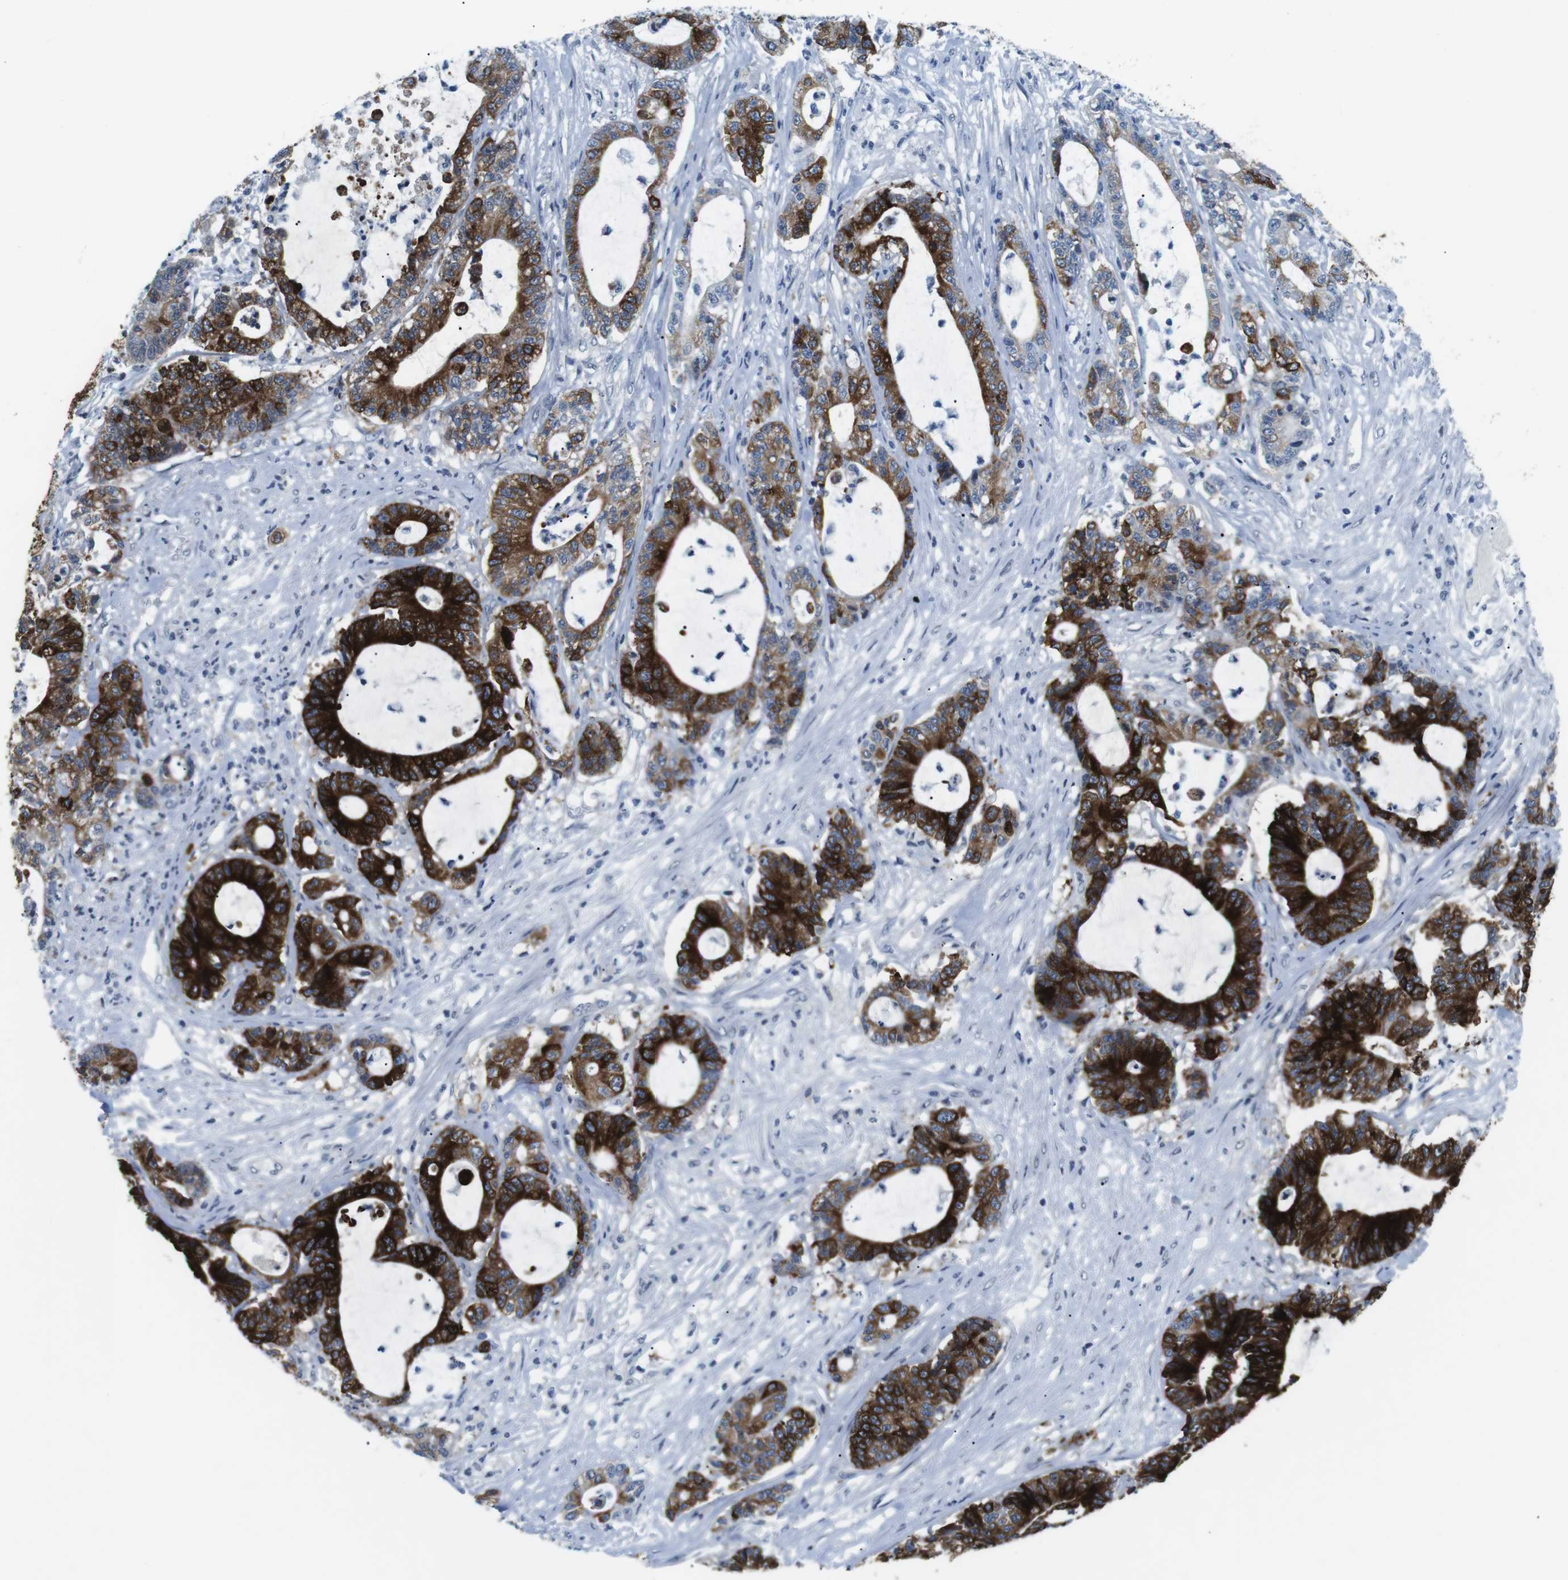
{"staining": {"intensity": "strong", "quantity": ">75%", "location": "cytoplasmic/membranous"}, "tissue": "colorectal cancer", "cell_type": "Tumor cells", "image_type": "cancer", "snomed": [{"axis": "morphology", "description": "Adenocarcinoma, NOS"}, {"axis": "topography", "description": "Colon"}], "caption": "Immunohistochemistry (IHC) photomicrograph of human colorectal cancer stained for a protein (brown), which shows high levels of strong cytoplasmic/membranous positivity in about >75% of tumor cells.", "gene": "MUC2", "patient": {"sex": "female", "age": 84}}